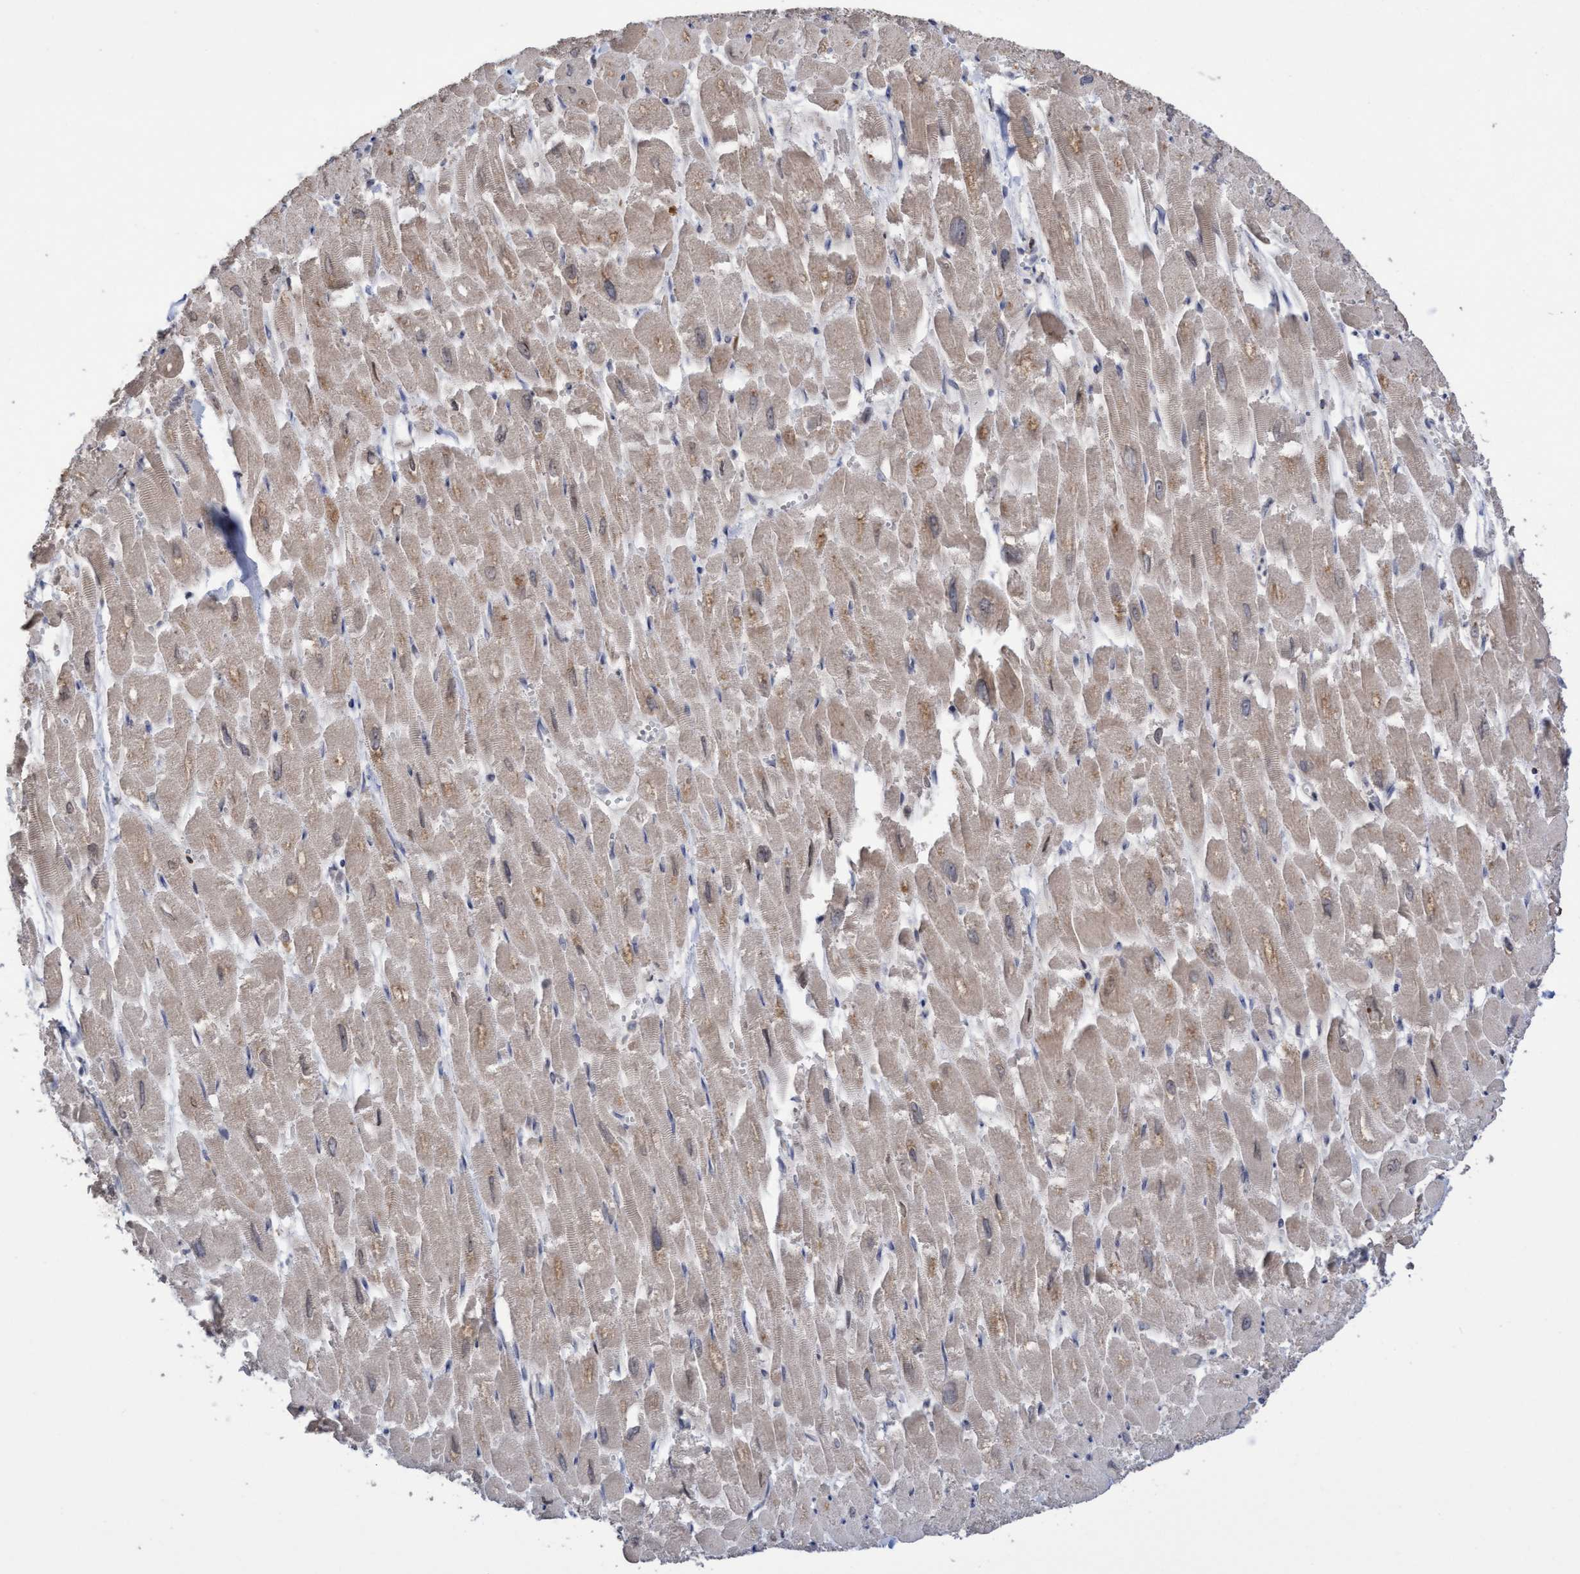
{"staining": {"intensity": "moderate", "quantity": ">75%", "location": "cytoplasmic/membranous"}, "tissue": "heart muscle", "cell_type": "Cardiomyocytes", "image_type": "normal", "snomed": [{"axis": "morphology", "description": "Normal tissue, NOS"}, {"axis": "topography", "description": "Heart"}], "caption": "Immunohistochemistry histopathology image of benign heart muscle stained for a protein (brown), which reveals medium levels of moderate cytoplasmic/membranous staining in about >75% of cardiomyocytes.", "gene": "SLBP", "patient": {"sex": "male", "age": 54}}